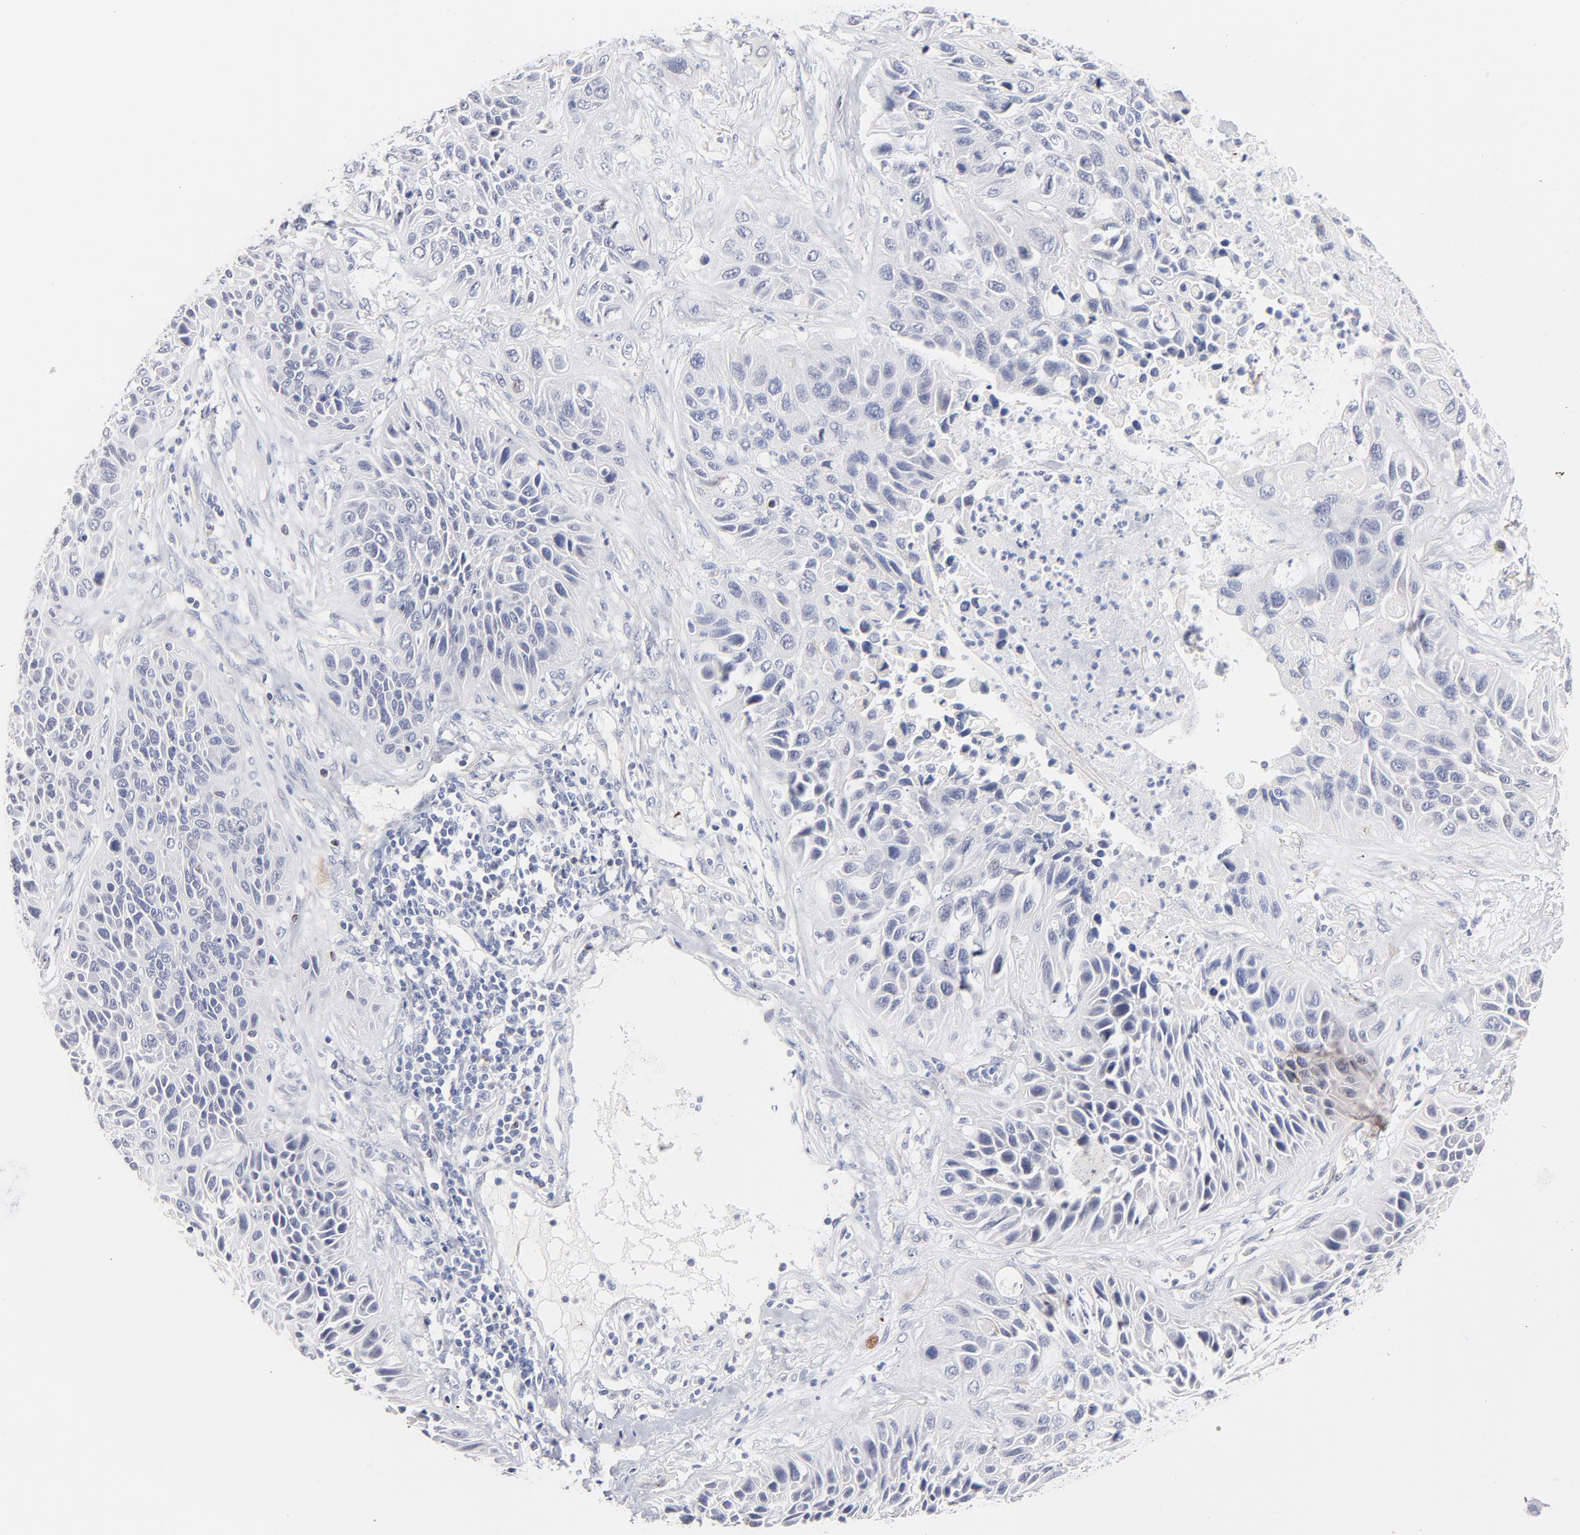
{"staining": {"intensity": "negative", "quantity": "none", "location": "none"}, "tissue": "lung cancer", "cell_type": "Tumor cells", "image_type": "cancer", "snomed": [{"axis": "morphology", "description": "Squamous cell carcinoma, NOS"}, {"axis": "topography", "description": "Lung"}], "caption": "A histopathology image of human squamous cell carcinoma (lung) is negative for staining in tumor cells. (DAB (3,3'-diaminobenzidine) IHC with hematoxylin counter stain).", "gene": "MID1", "patient": {"sex": "female", "age": 76}}